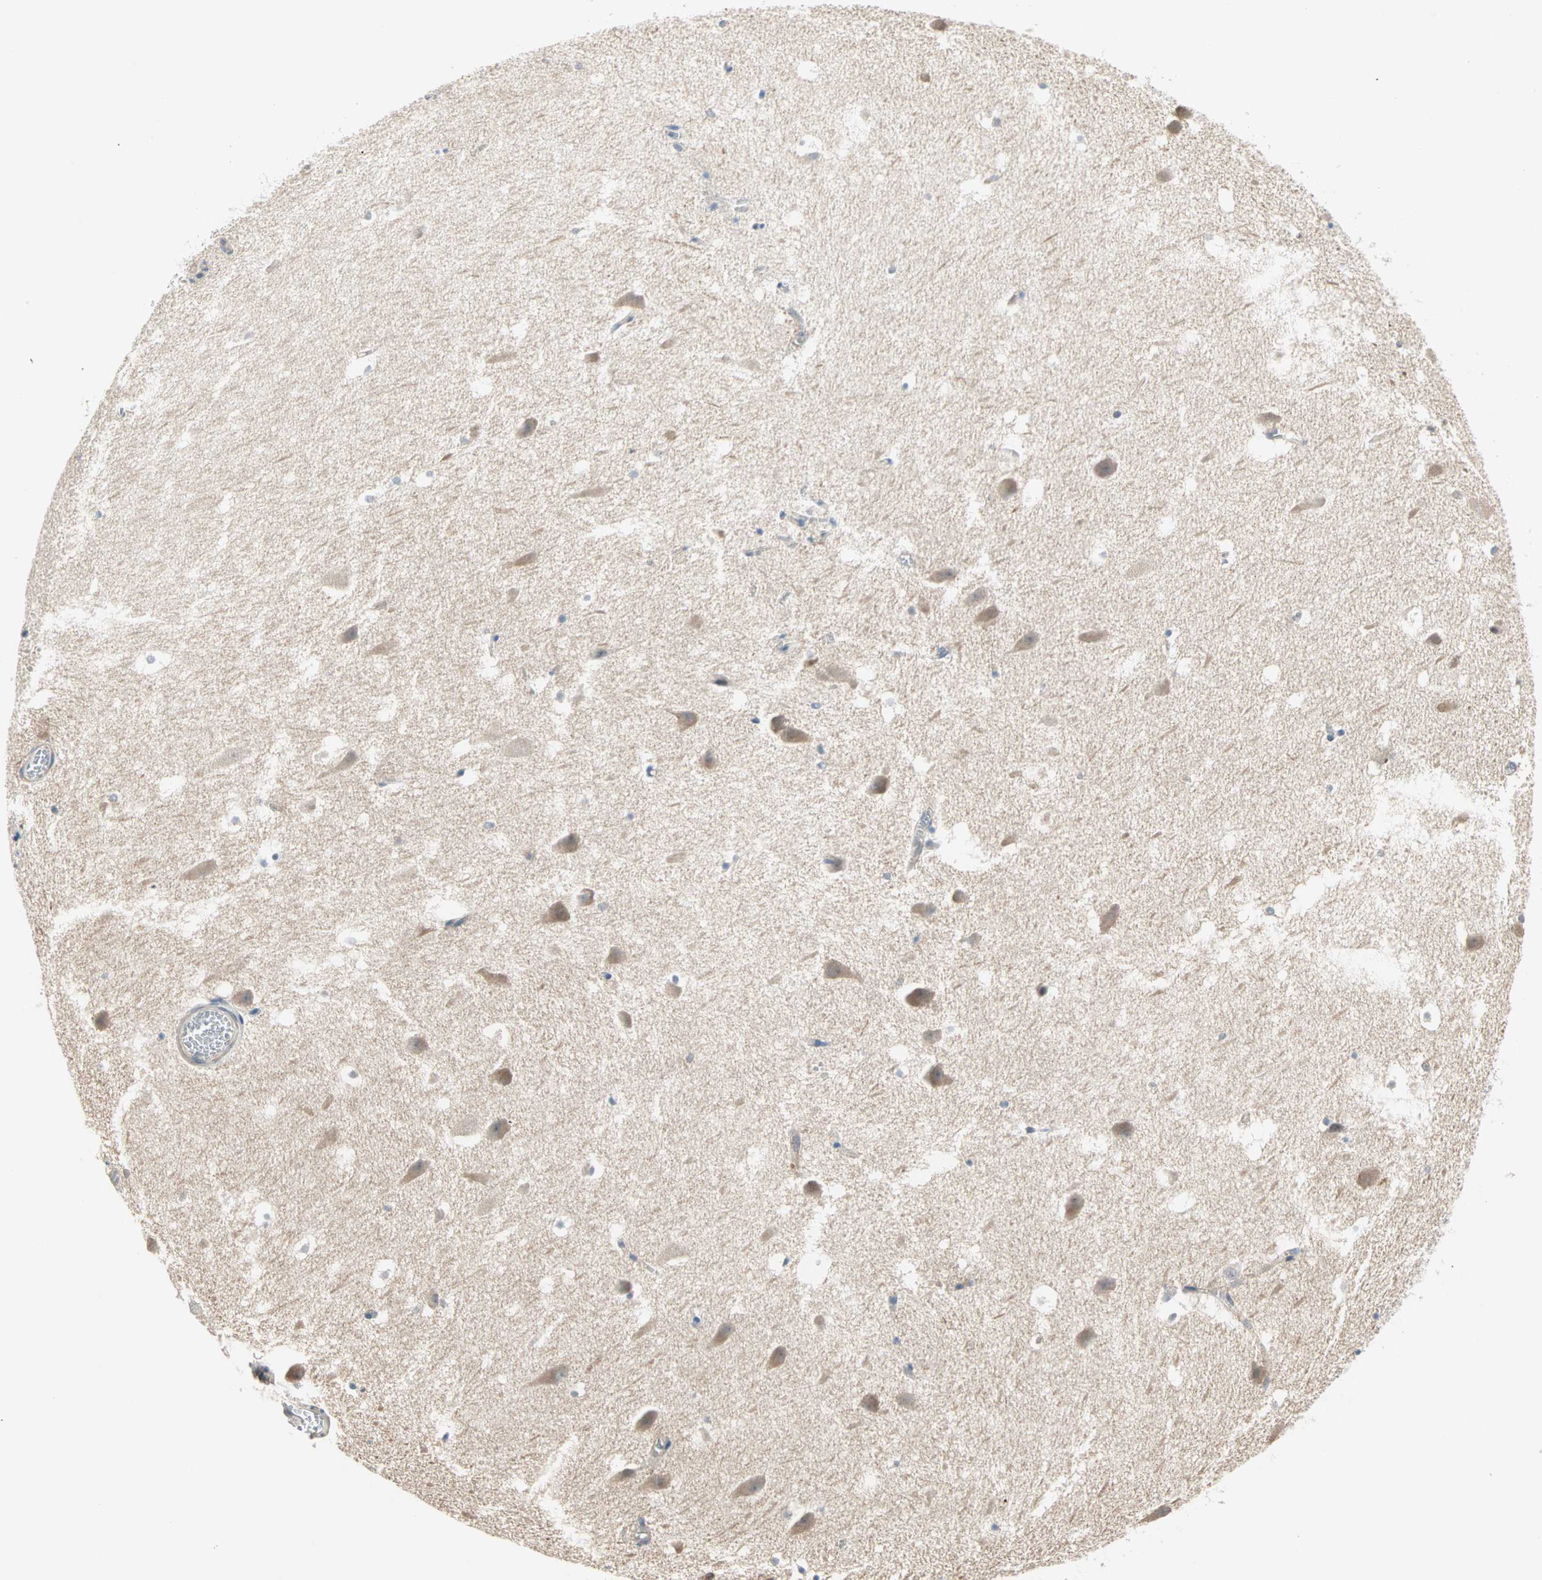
{"staining": {"intensity": "negative", "quantity": "none", "location": "none"}, "tissue": "hippocampus", "cell_type": "Glial cells", "image_type": "normal", "snomed": [{"axis": "morphology", "description": "Normal tissue, NOS"}, {"axis": "topography", "description": "Hippocampus"}], "caption": "Immunohistochemistry micrograph of benign human hippocampus stained for a protein (brown), which shows no staining in glial cells. (Immunohistochemistry (ihc), brightfield microscopy, high magnification).", "gene": "SAR1A", "patient": {"sex": "male", "age": 45}}